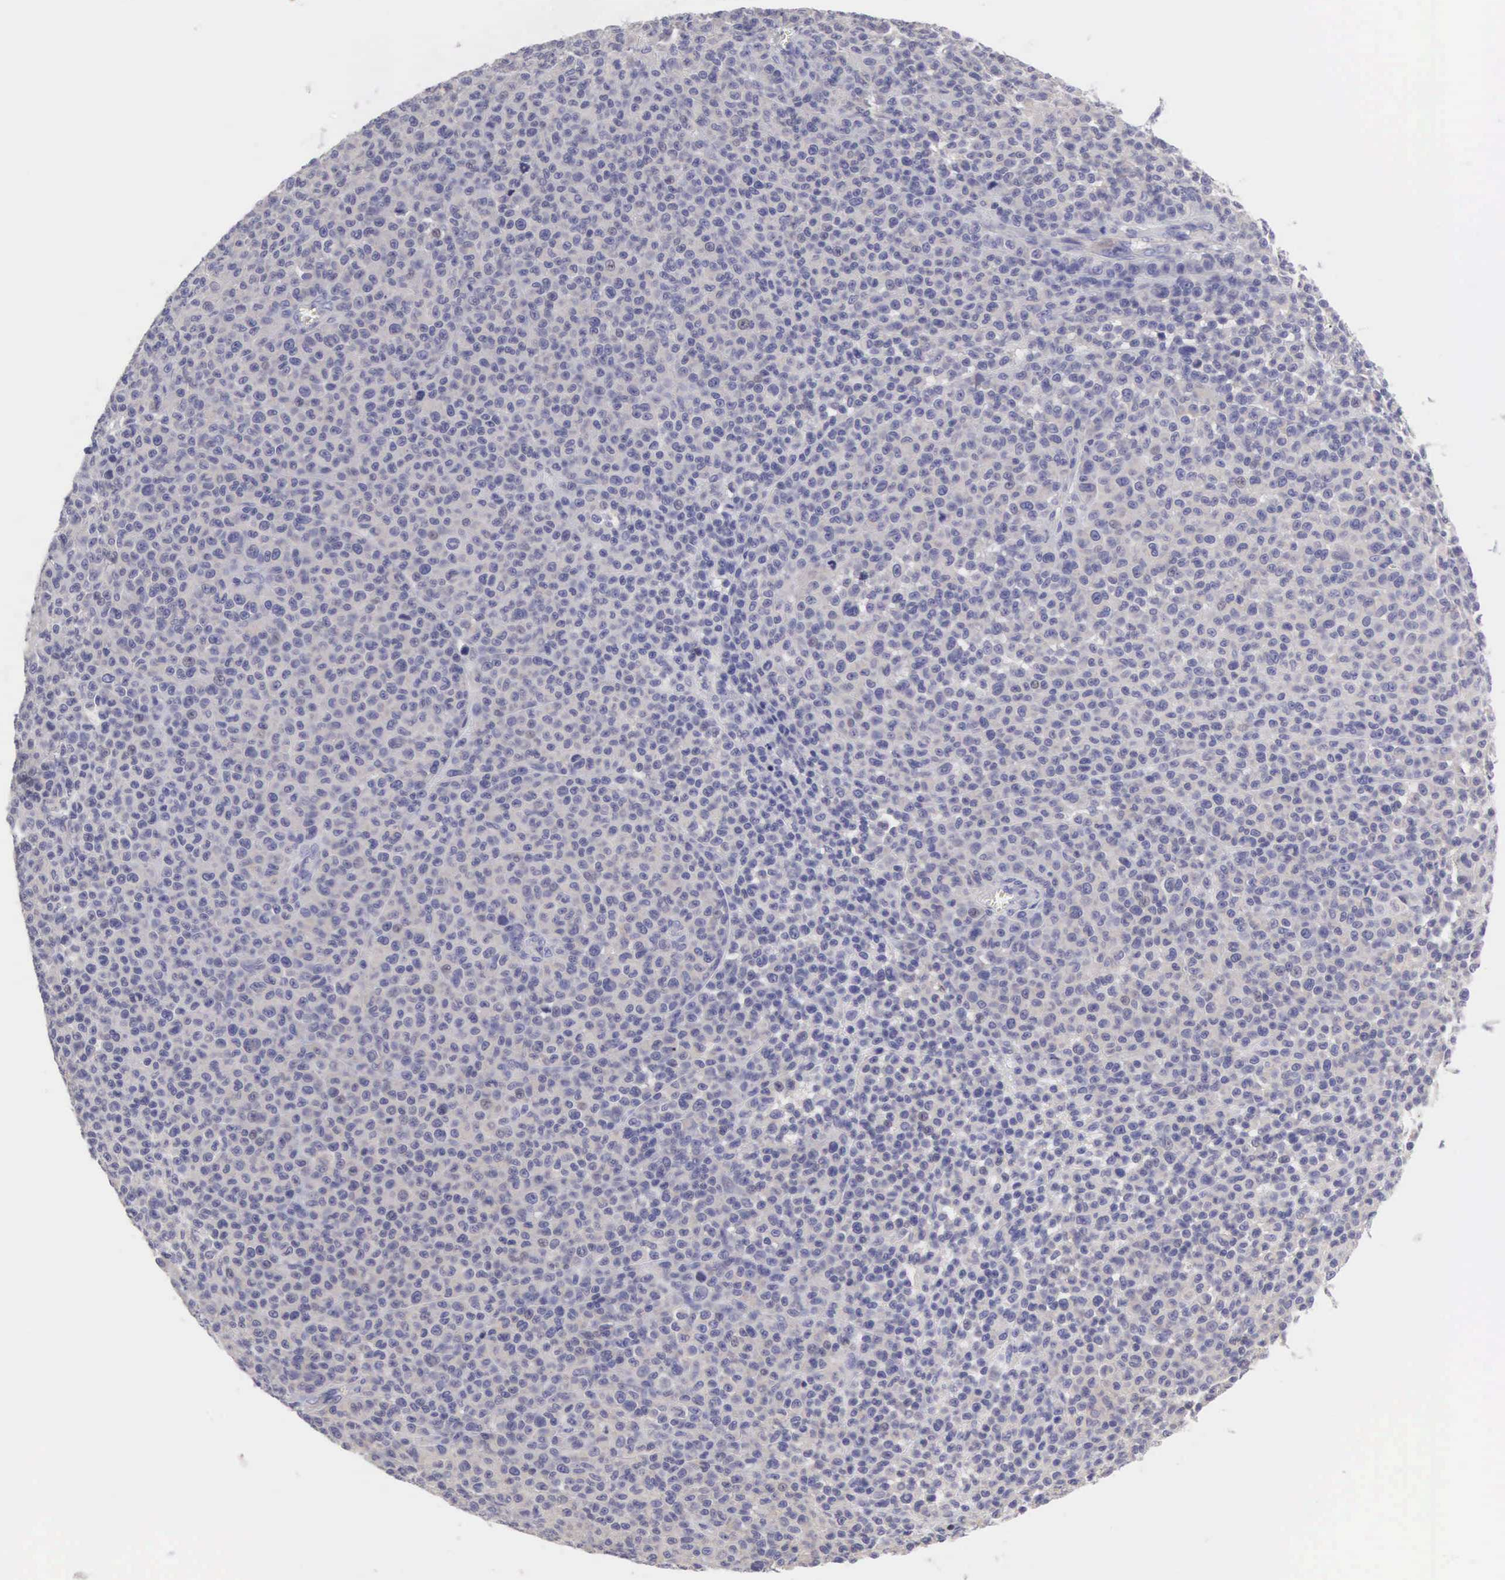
{"staining": {"intensity": "negative", "quantity": "none", "location": "none"}, "tissue": "melanoma", "cell_type": "Tumor cells", "image_type": "cancer", "snomed": [{"axis": "morphology", "description": "Malignant melanoma, Metastatic site"}, {"axis": "topography", "description": "Skin"}], "caption": "An IHC histopathology image of malignant melanoma (metastatic site) is shown. There is no staining in tumor cells of malignant melanoma (metastatic site).", "gene": "SLITRK4", "patient": {"sex": "male", "age": 32}}